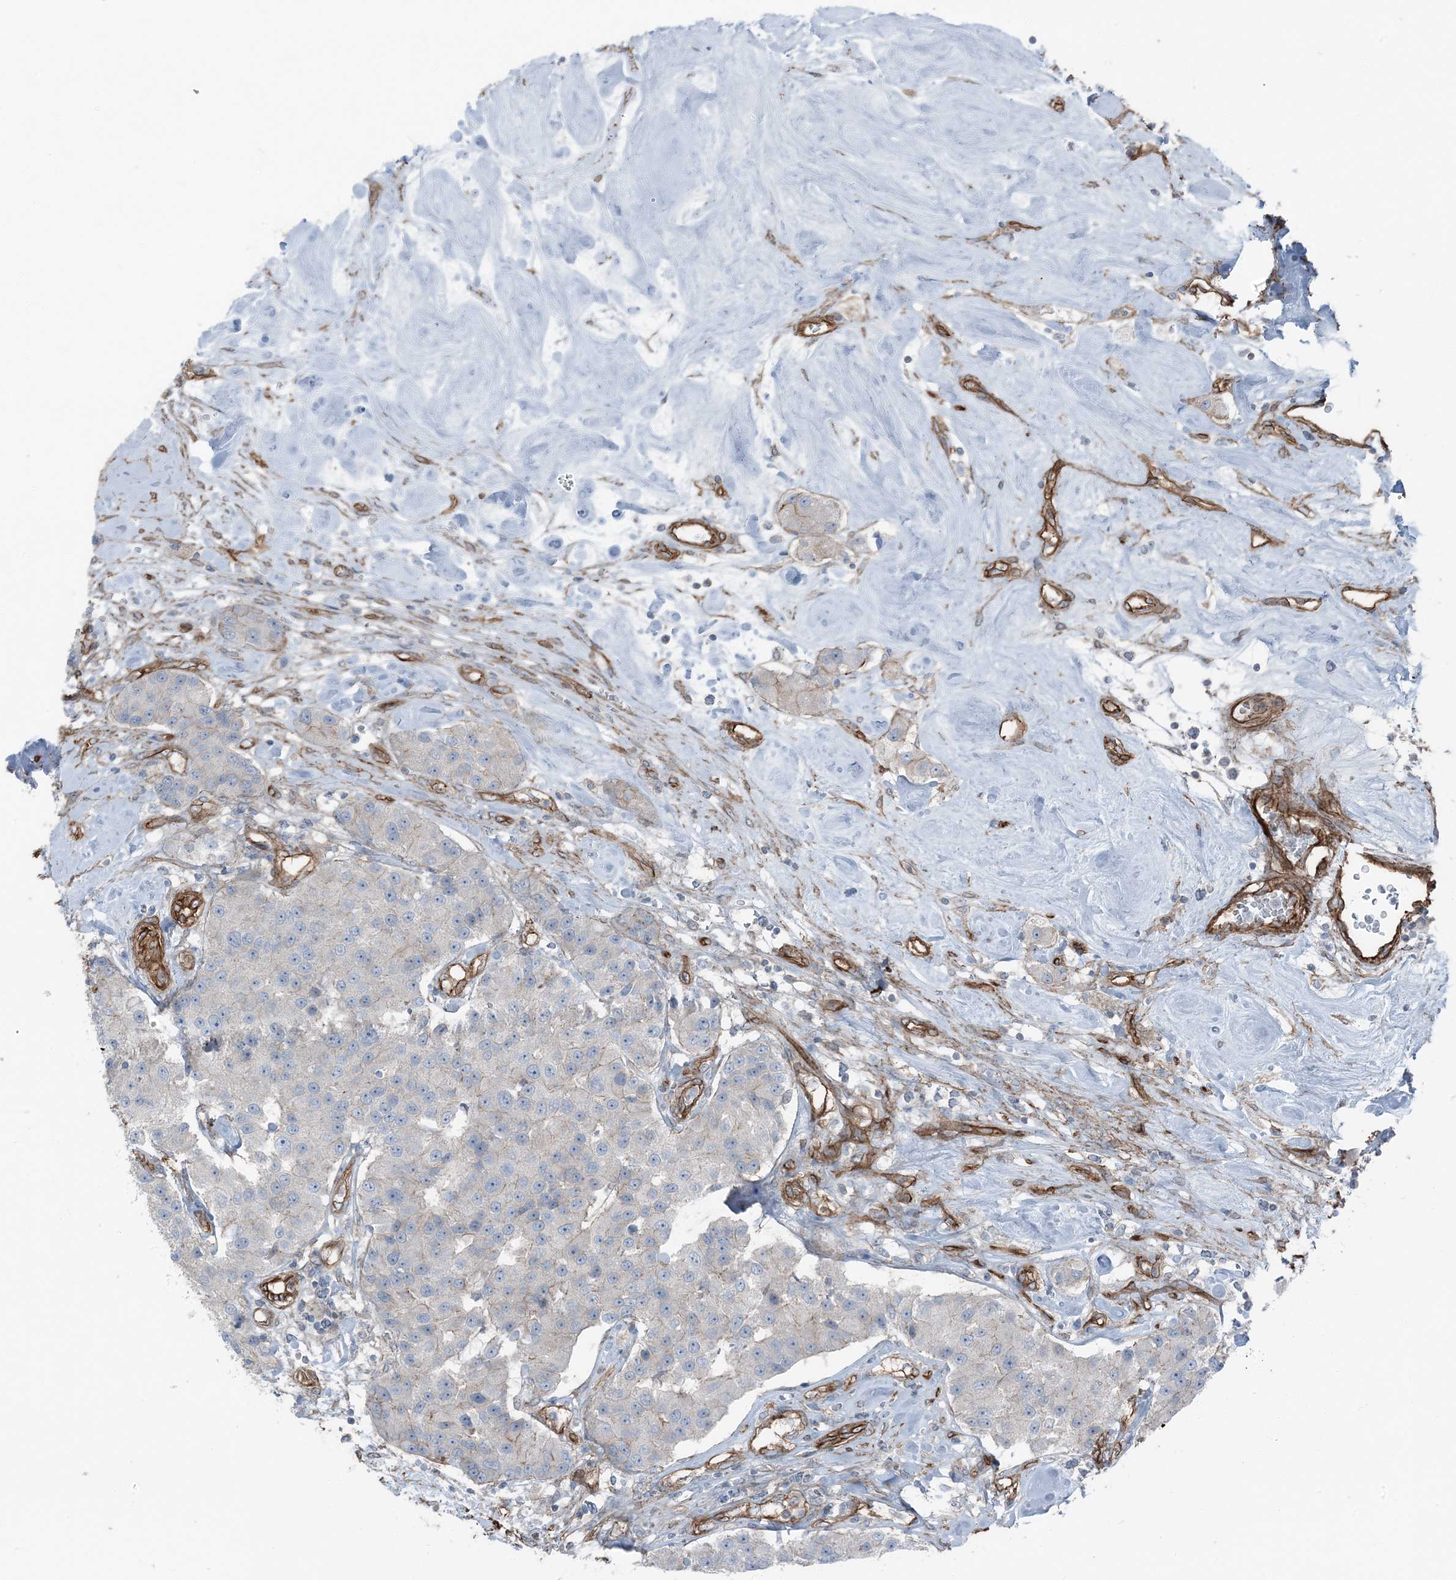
{"staining": {"intensity": "negative", "quantity": "none", "location": "none"}, "tissue": "carcinoid", "cell_type": "Tumor cells", "image_type": "cancer", "snomed": [{"axis": "morphology", "description": "Carcinoid, malignant, NOS"}, {"axis": "topography", "description": "Pancreas"}], "caption": "High magnification brightfield microscopy of malignant carcinoid stained with DAB (3,3'-diaminobenzidine) (brown) and counterstained with hematoxylin (blue): tumor cells show no significant staining.", "gene": "ZFP90", "patient": {"sex": "male", "age": 41}}